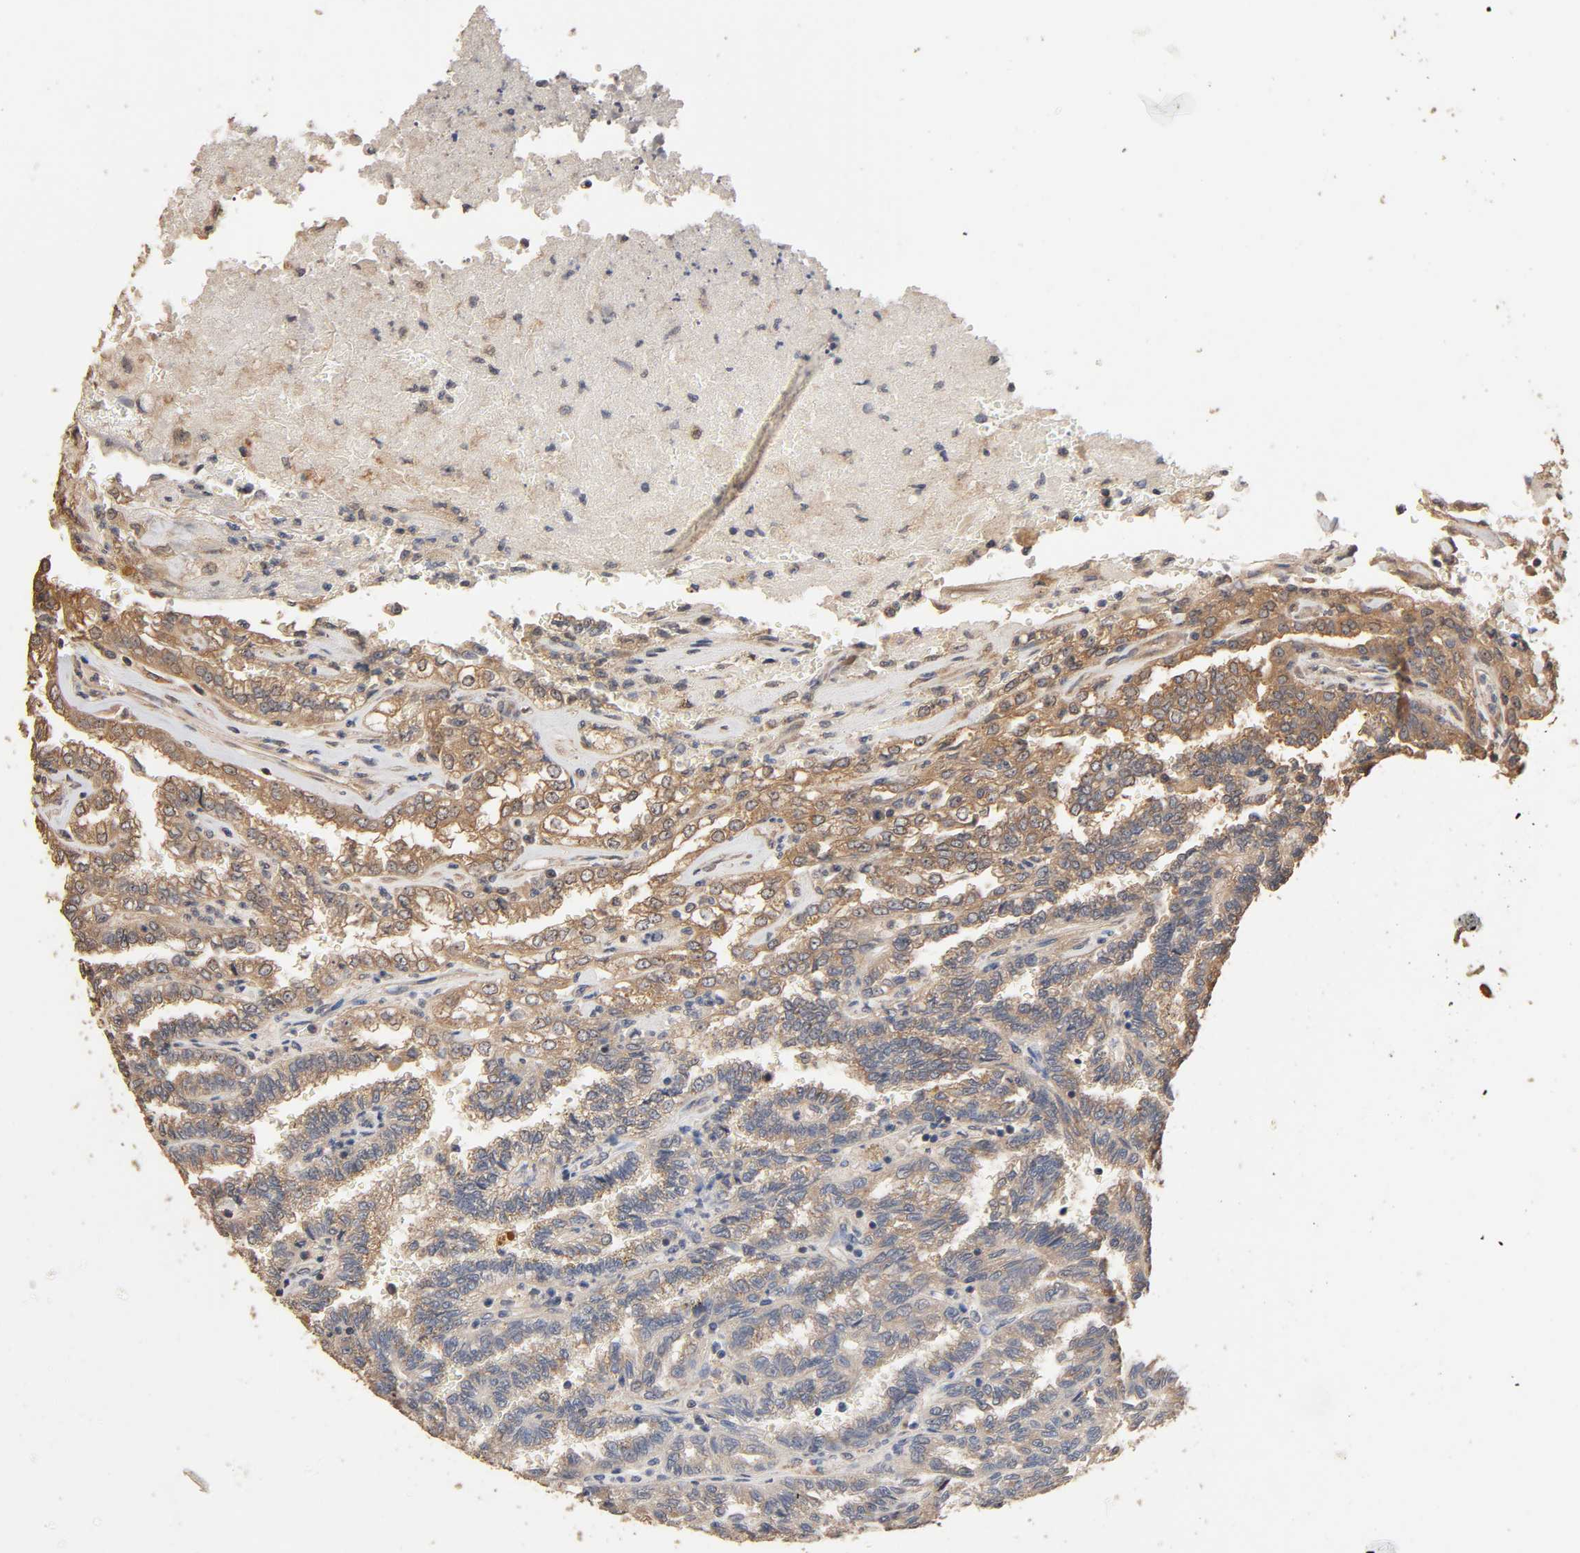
{"staining": {"intensity": "weak", "quantity": ">75%", "location": "cytoplasmic/membranous"}, "tissue": "renal cancer", "cell_type": "Tumor cells", "image_type": "cancer", "snomed": [{"axis": "morphology", "description": "Inflammation, NOS"}, {"axis": "morphology", "description": "Adenocarcinoma, NOS"}, {"axis": "topography", "description": "Kidney"}], "caption": "Protein expression by IHC demonstrates weak cytoplasmic/membranous staining in approximately >75% of tumor cells in renal adenocarcinoma. The staining was performed using DAB to visualize the protein expression in brown, while the nuclei were stained in blue with hematoxylin (Magnification: 20x).", "gene": "ARHGEF7", "patient": {"sex": "male", "age": 68}}